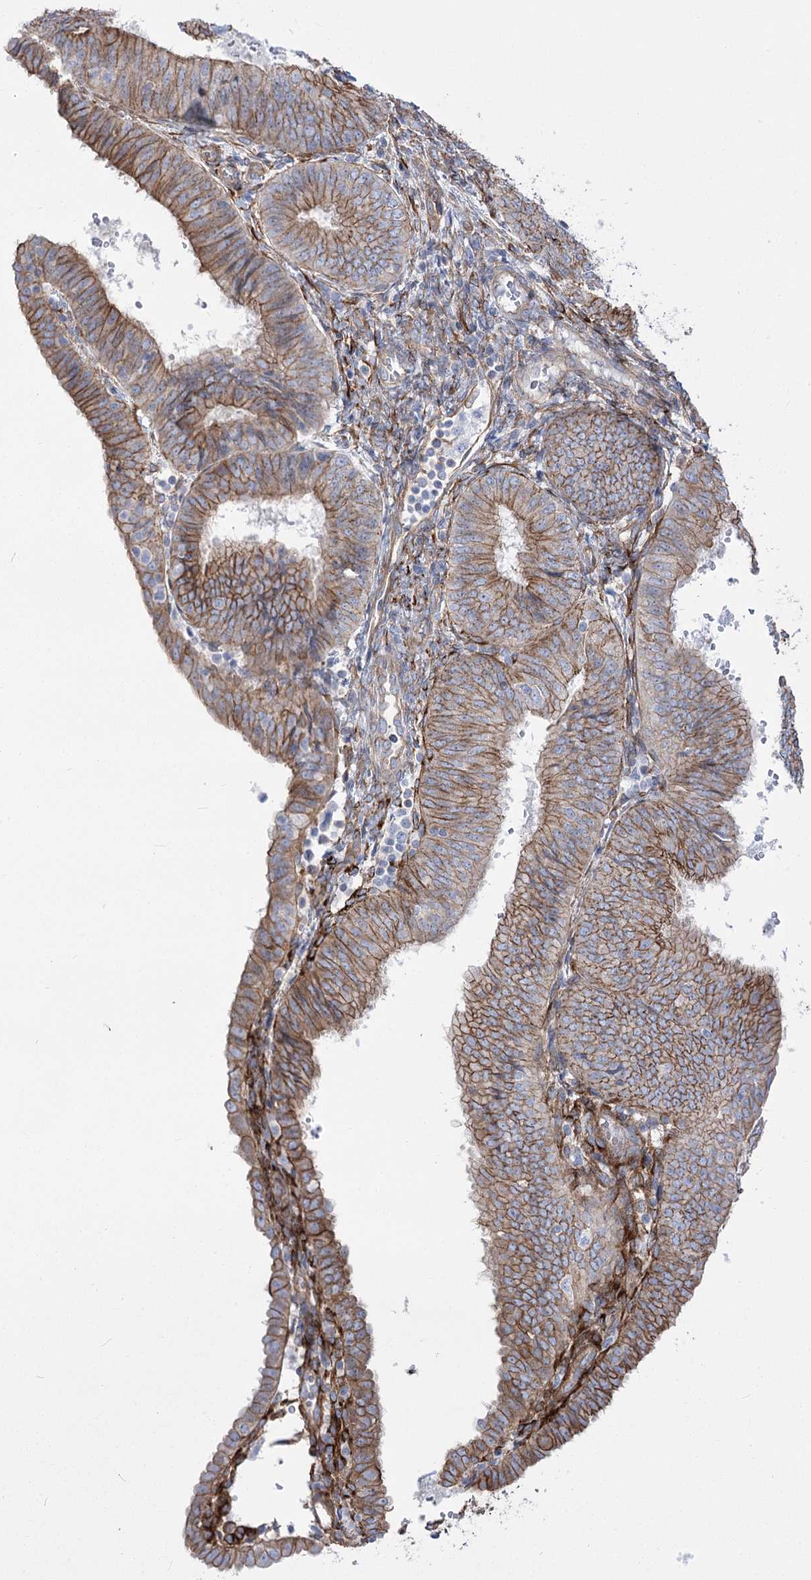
{"staining": {"intensity": "moderate", "quantity": ">75%", "location": "cytoplasmic/membranous"}, "tissue": "endometrial cancer", "cell_type": "Tumor cells", "image_type": "cancer", "snomed": [{"axis": "morphology", "description": "Adenocarcinoma, NOS"}, {"axis": "topography", "description": "Endometrium"}], "caption": "A medium amount of moderate cytoplasmic/membranous staining is identified in about >75% of tumor cells in adenocarcinoma (endometrial) tissue.", "gene": "PLEKHA5", "patient": {"sex": "female", "age": 58}}